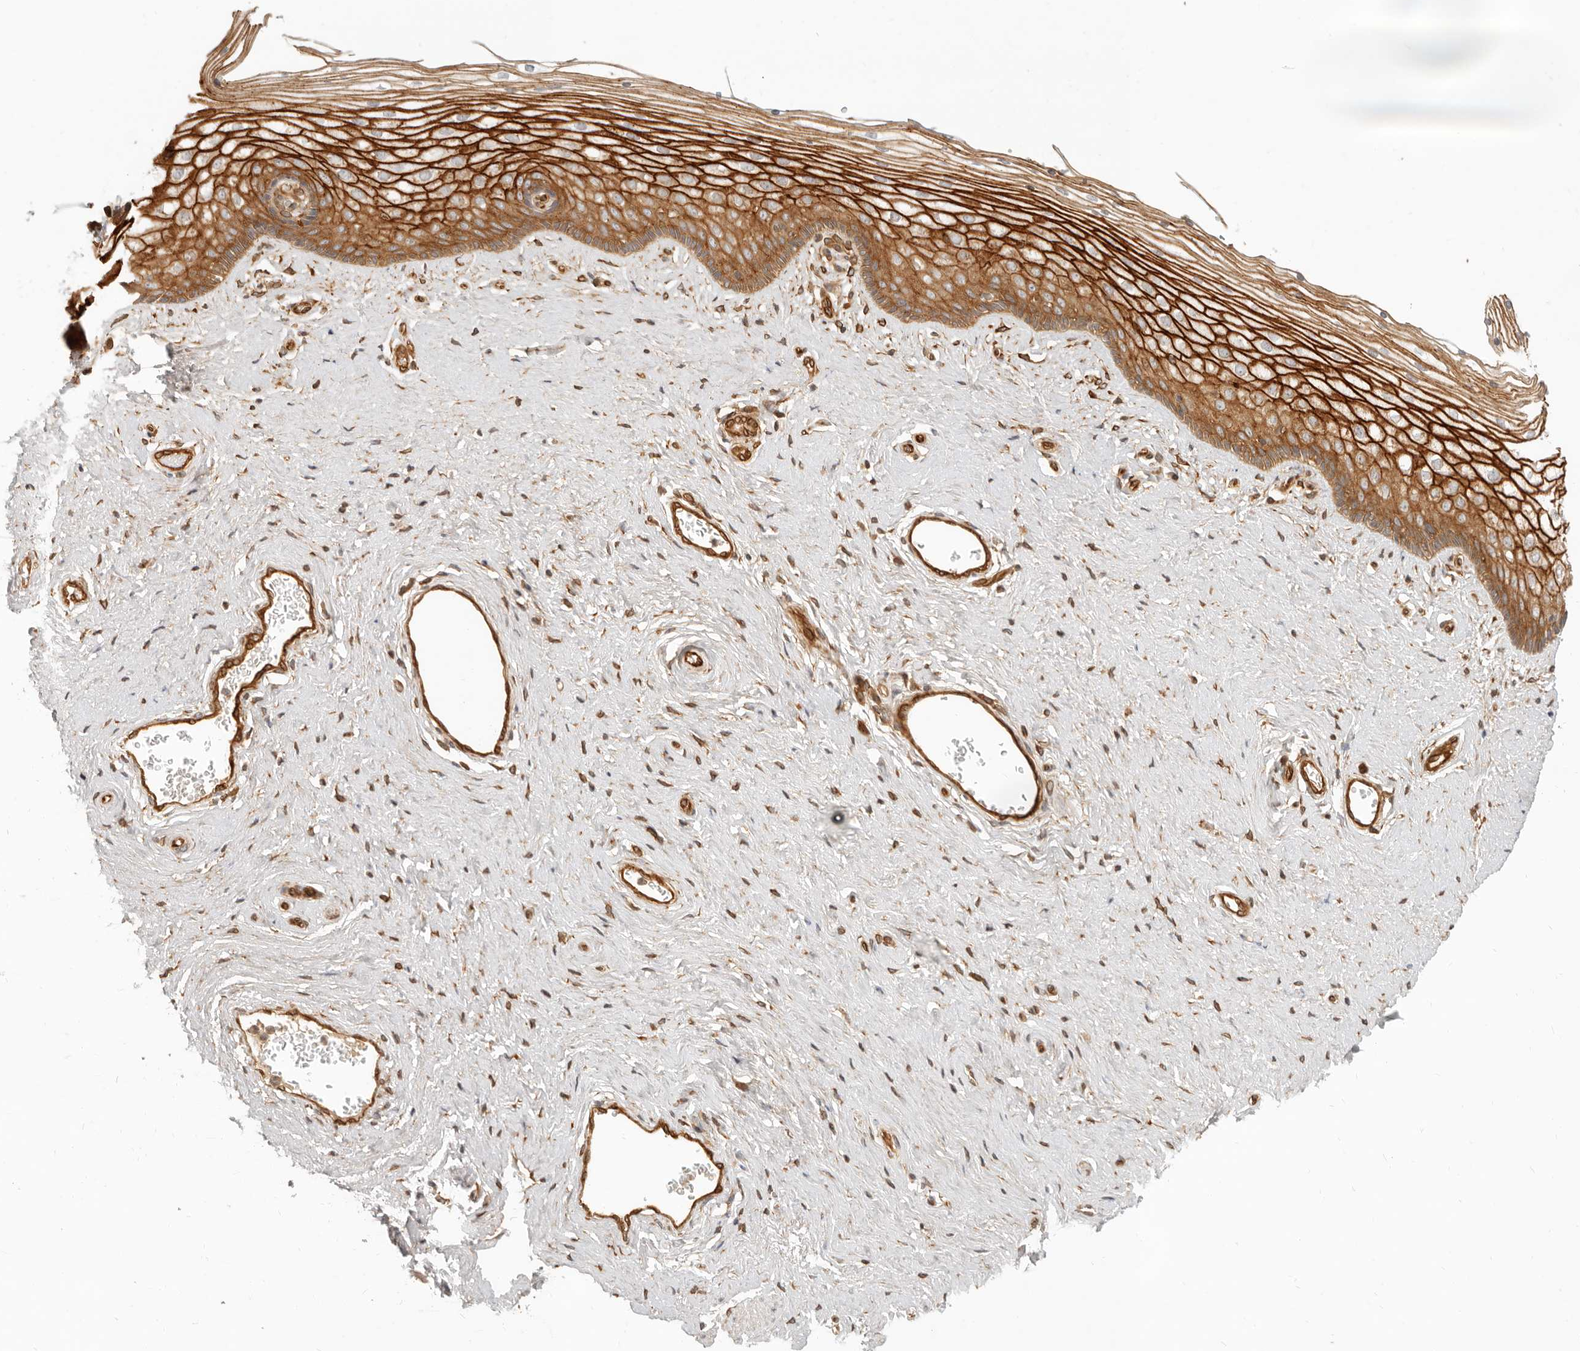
{"staining": {"intensity": "strong", "quantity": ">75%", "location": "cytoplasmic/membranous"}, "tissue": "vagina", "cell_type": "Squamous epithelial cells", "image_type": "normal", "snomed": [{"axis": "morphology", "description": "Normal tissue, NOS"}, {"axis": "topography", "description": "Vagina"}], "caption": "Strong cytoplasmic/membranous protein expression is seen in approximately >75% of squamous epithelial cells in vagina.", "gene": "UFSP1", "patient": {"sex": "female", "age": 46}}